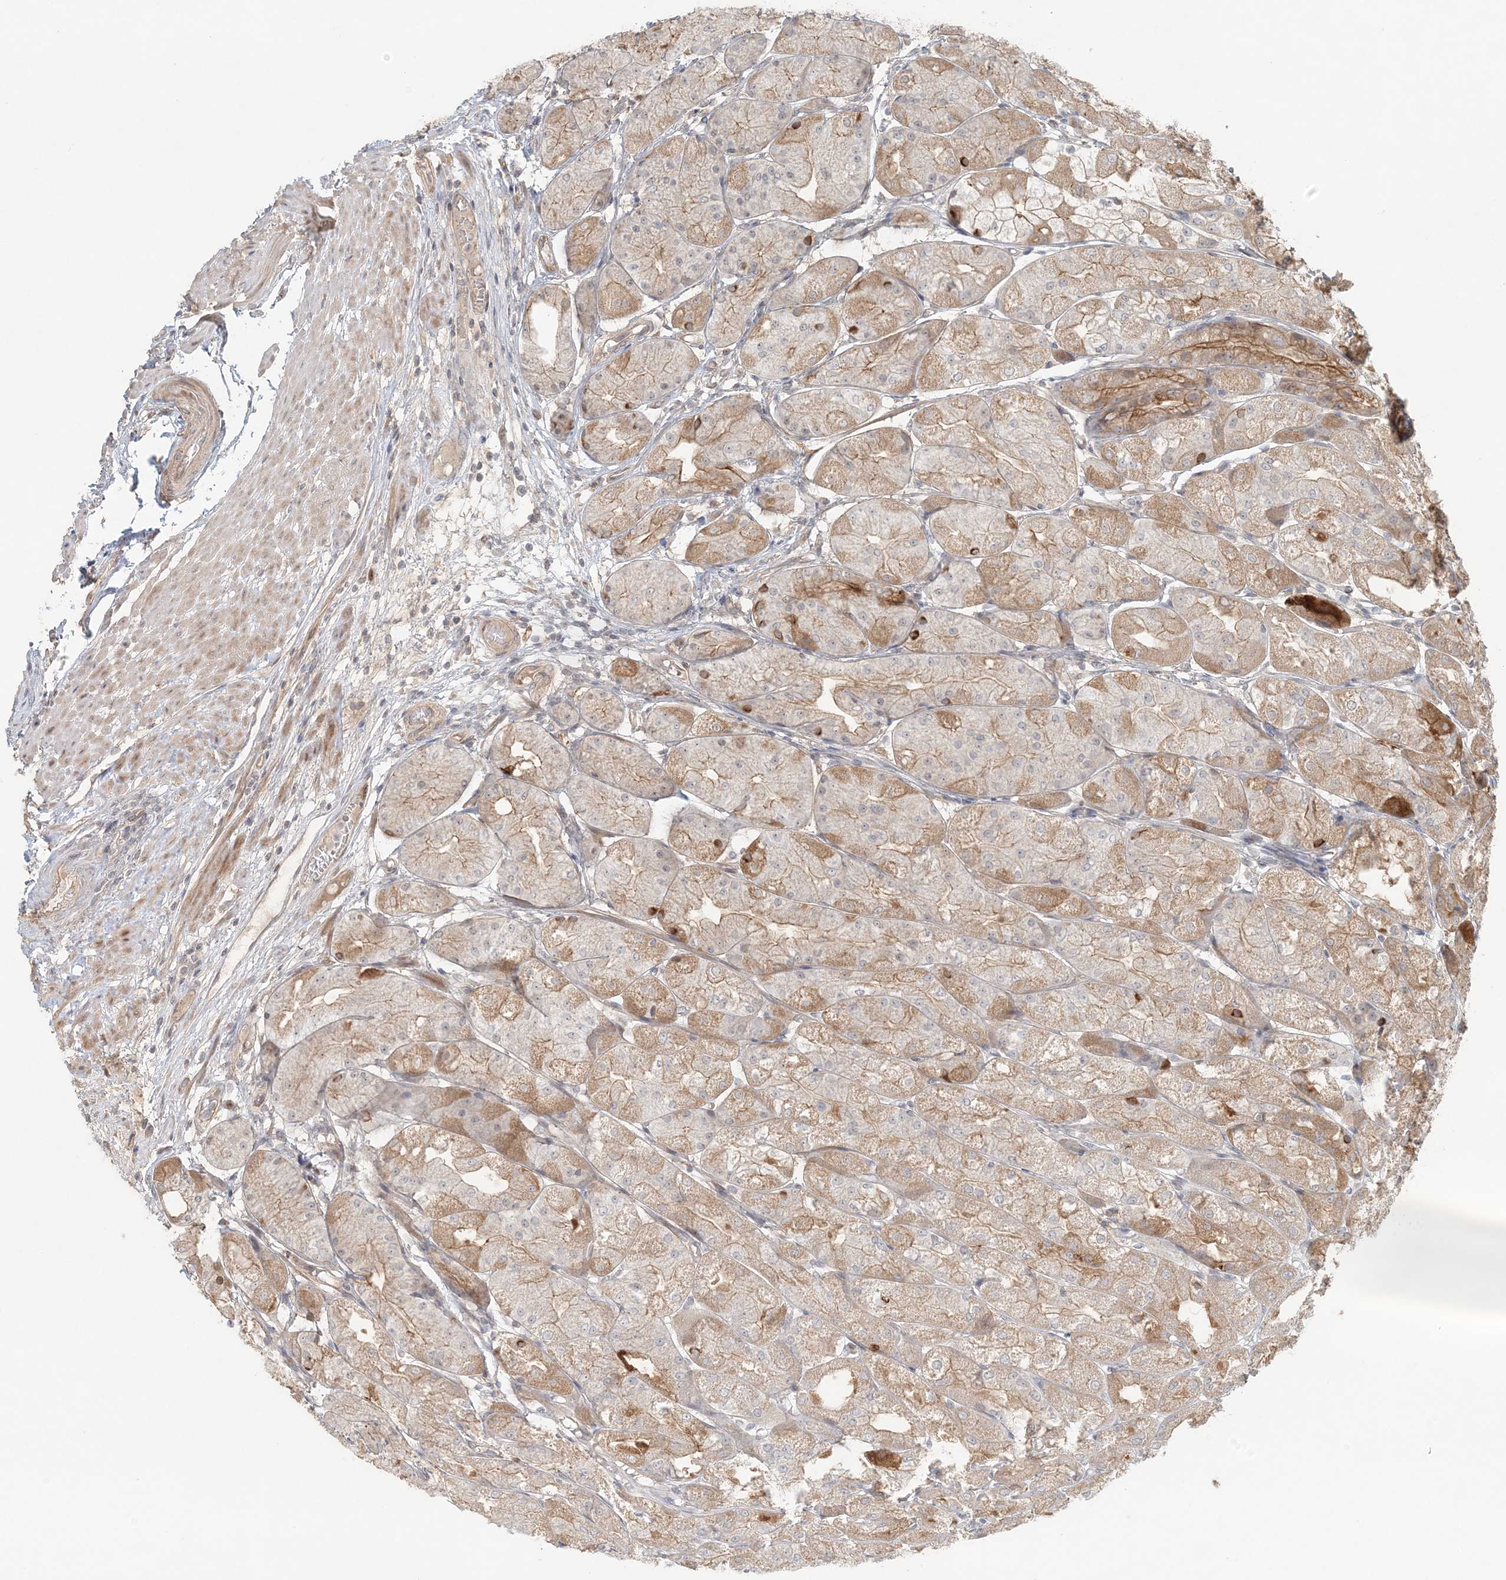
{"staining": {"intensity": "strong", "quantity": "25%-75%", "location": "cytoplasmic/membranous"}, "tissue": "stomach", "cell_type": "Glandular cells", "image_type": "normal", "snomed": [{"axis": "morphology", "description": "Normal tissue, NOS"}, {"axis": "topography", "description": "Stomach, upper"}], "caption": "Protein expression analysis of normal stomach exhibits strong cytoplasmic/membranous expression in about 25%-75% of glandular cells.", "gene": "KIAA0232", "patient": {"sex": "male", "age": 72}}